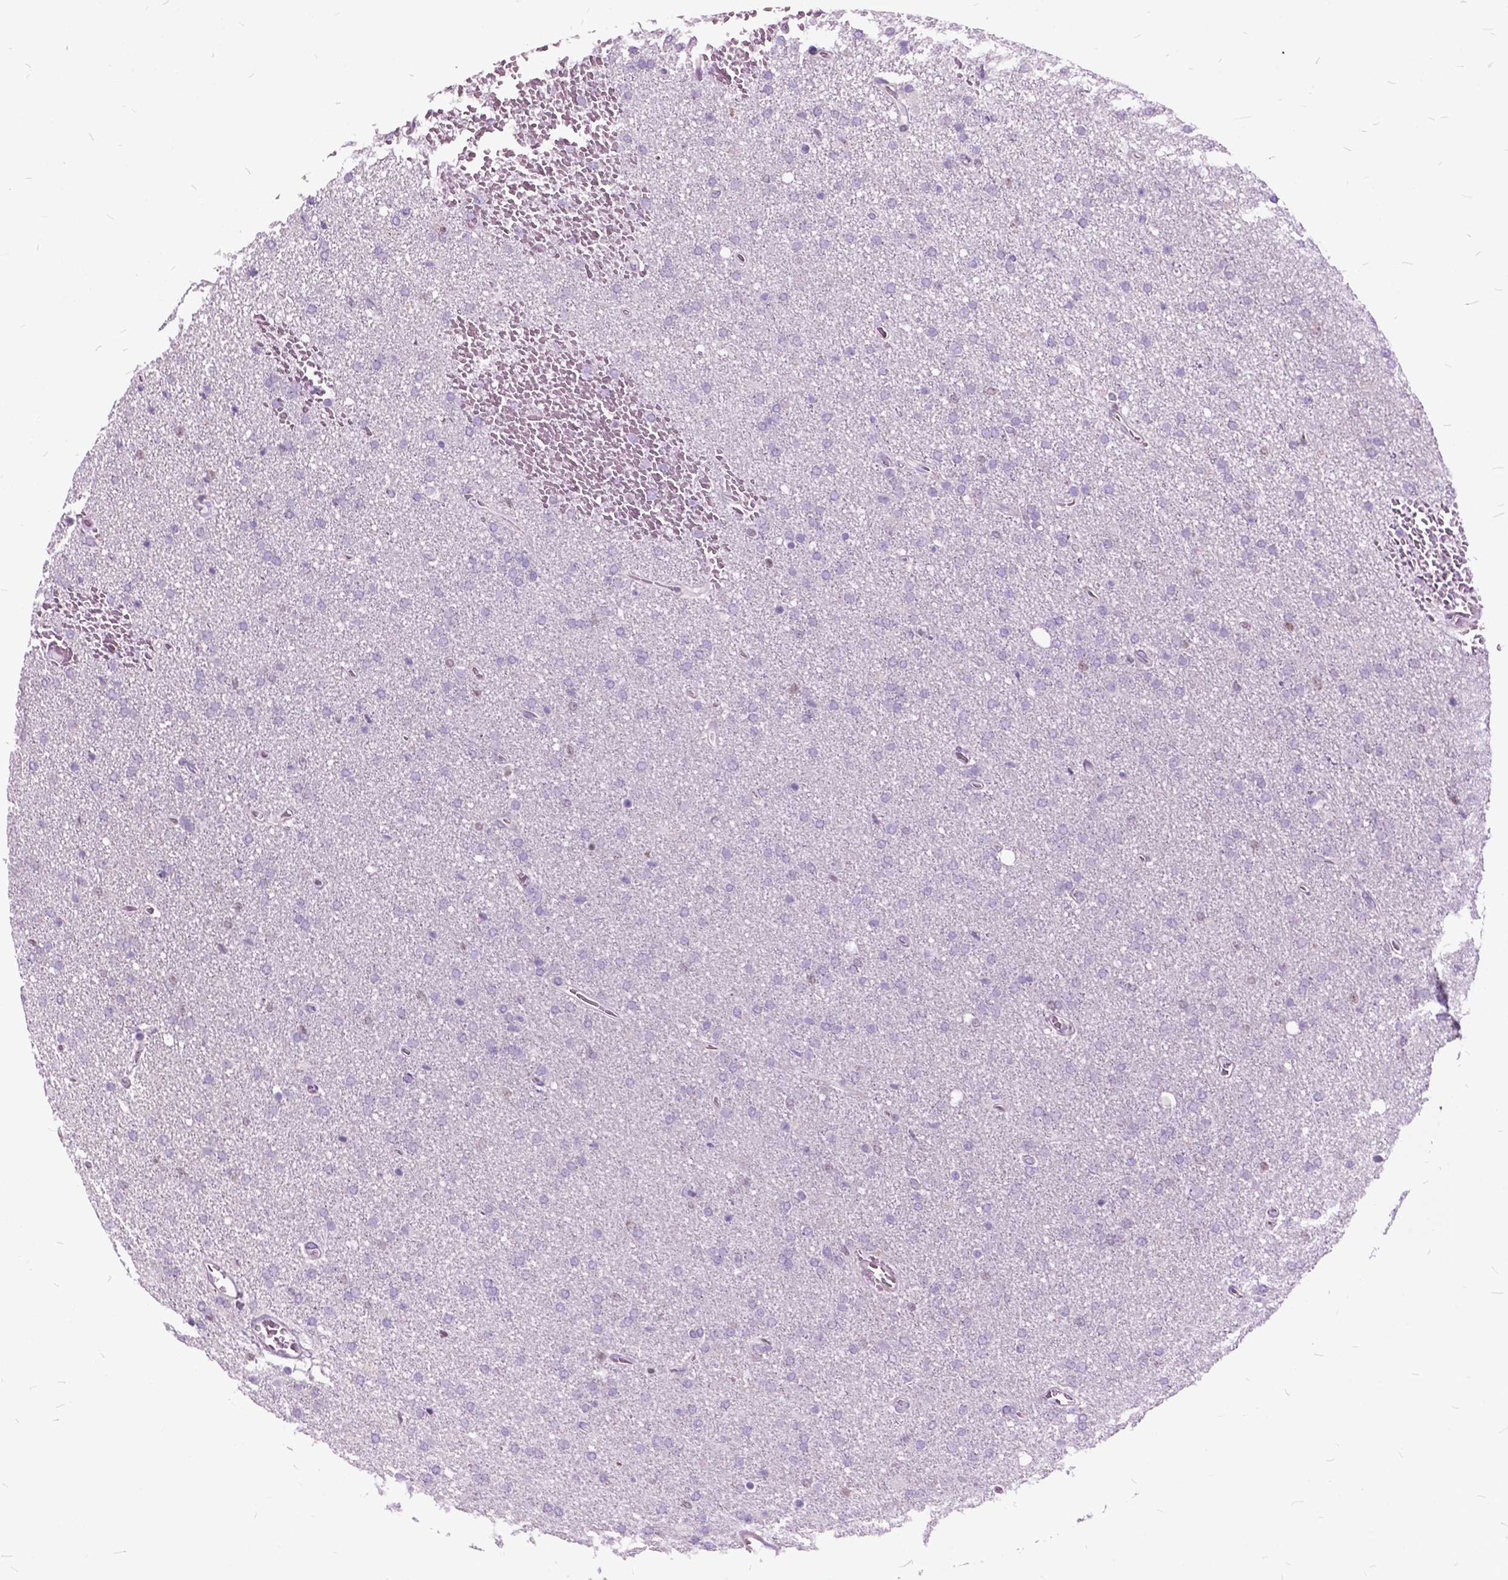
{"staining": {"intensity": "negative", "quantity": "none", "location": "none"}, "tissue": "glioma", "cell_type": "Tumor cells", "image_type": "cancer", "snomed": [{"axis": "morphology", "description": "Glioma, malignant, High grade"}, {"axis": "topography", "description": "Cerebral cortex"}], "caption": "The immunohistochemistry (IHC) micrograph has no significant positivity in tumor cells of glioma tissue. The staining is performed using DAB brown chromogen with nuclei counter-stained in using hematoxylin.", "gene": "SP140", "patient": {"sex": "male", "age": 70}}